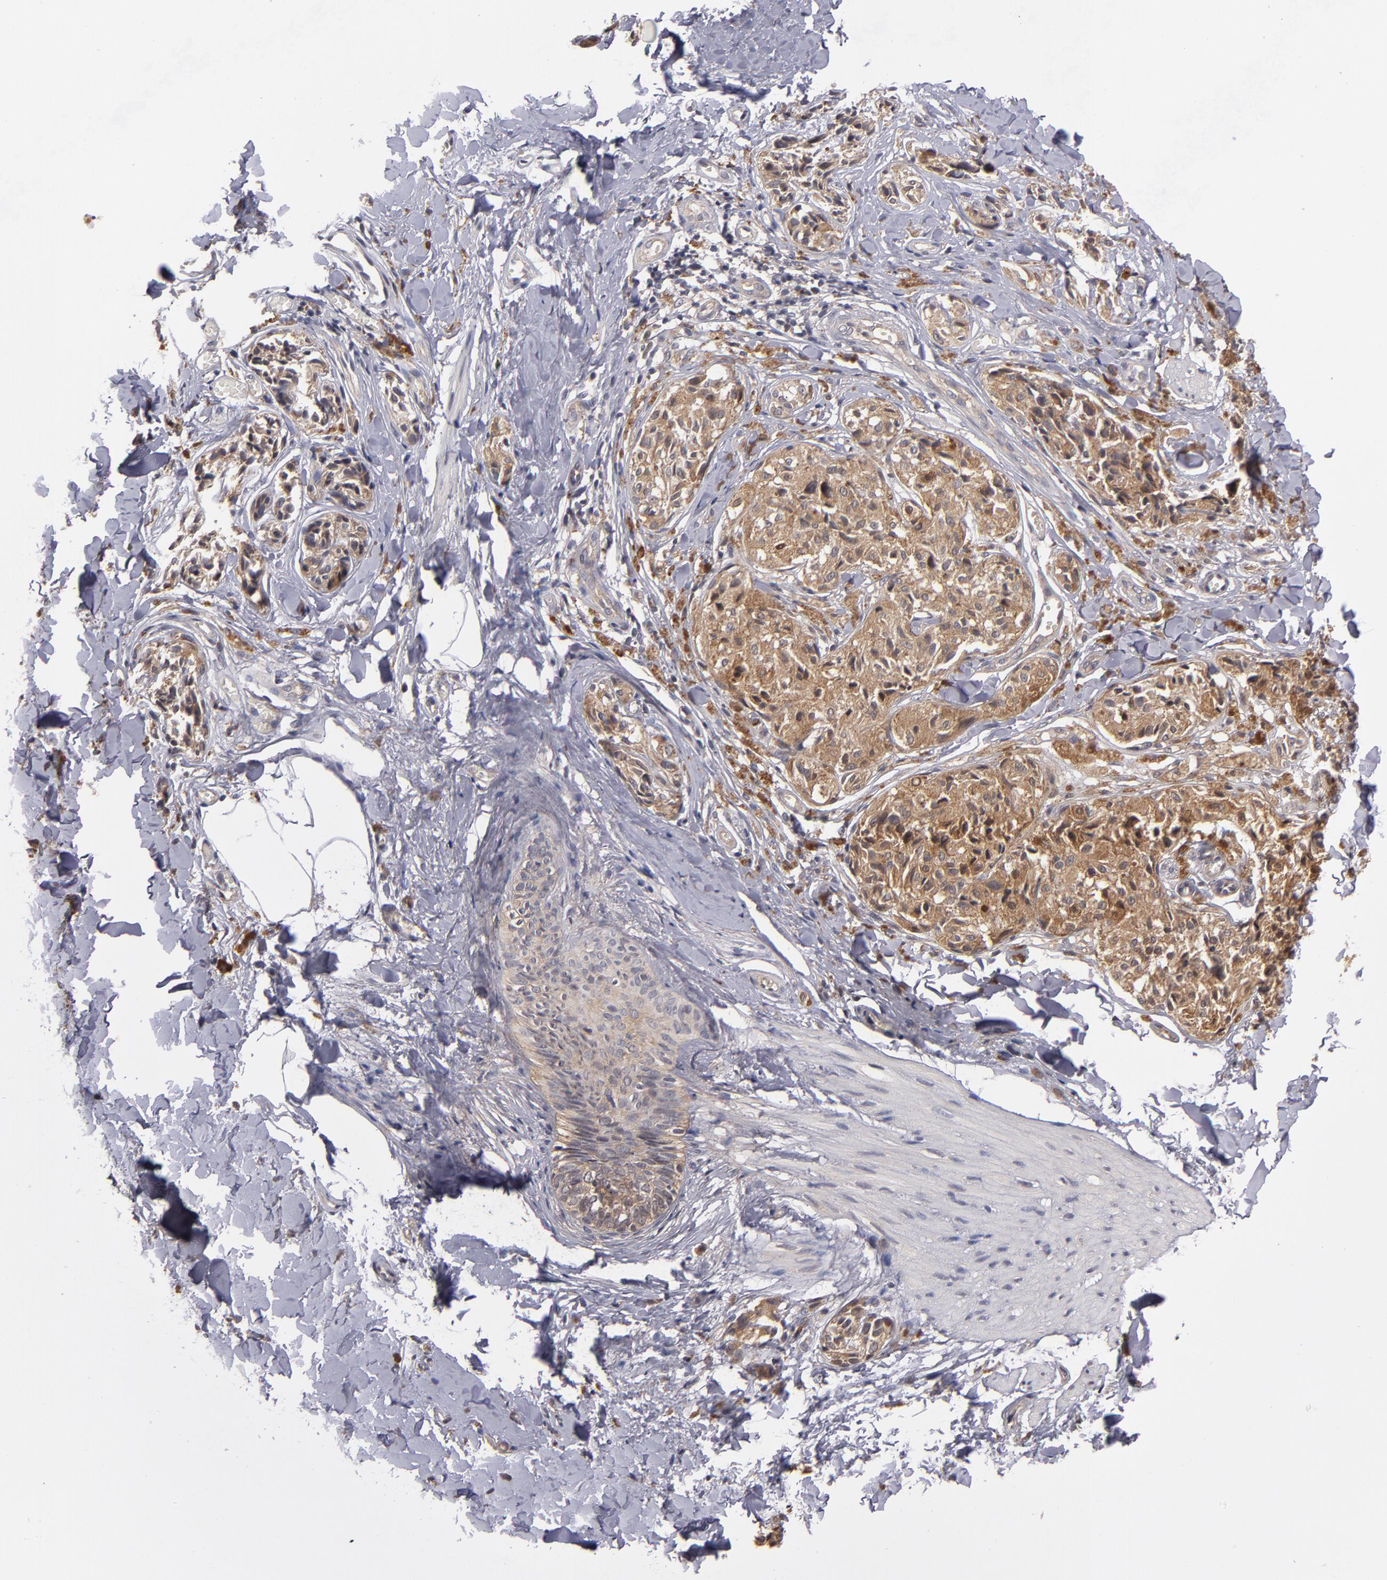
{"staining": {"intensity": "moderate", "quantity": ">75%", "location": "cytoplasmic/membranous"}, "tissue": "melanoma", "cell_type": "Tumor cells", "image_type": "cancer", "snomed": [{"axis": "morphology", "description": "Malignant melanoma, Metastatic site"}, {"axis": "topography", "description": "Skin"}], "caption": "Protein expression analysis of human malignant melanoma (metastatic site) reveals moderate cytoplasmic/membranous positivity in about >75% of tumor cells.", "gene": "CTSO", "patient": {"sex": "female", "age": 66}}